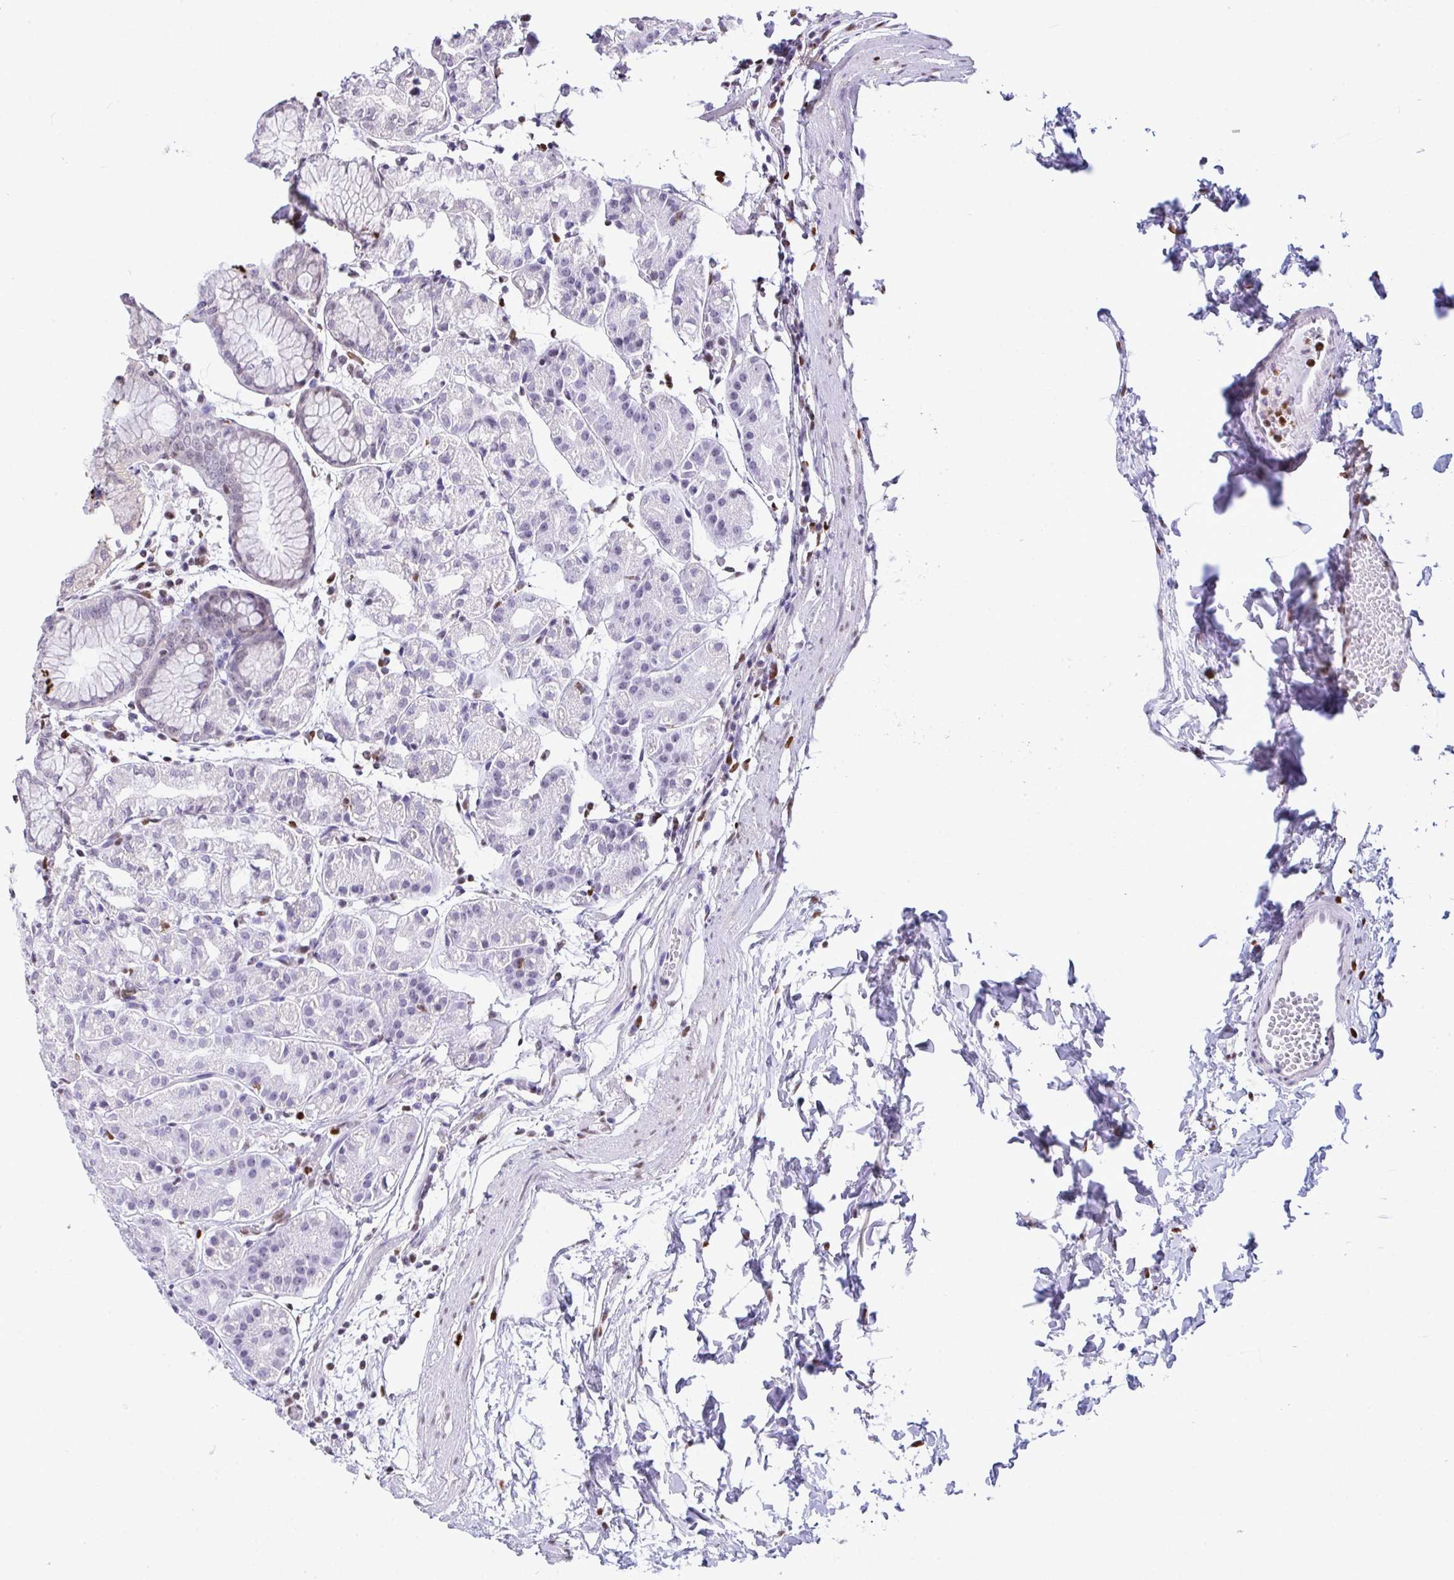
{"staining": {"intensity": "negative", "quantity": "none", "location": "none"}, "tissue": "stomach", "cell_type": "Glandular cells", "image_type": "normal", "snomed": [{"axis": "morphology", "description": "Normal tissue, NOS"}, {"axis": "topography", "description": "Stomach"}], "caption": "IHC photomicrograph of benign human stomach stained for a protein (brown), which reveals no staining in glandular cells. (Immunohistochemistry, brightfield microscopy, high magnification).", "gene": "BTBD10", "patient": {"sex": "female", "age": 57}}